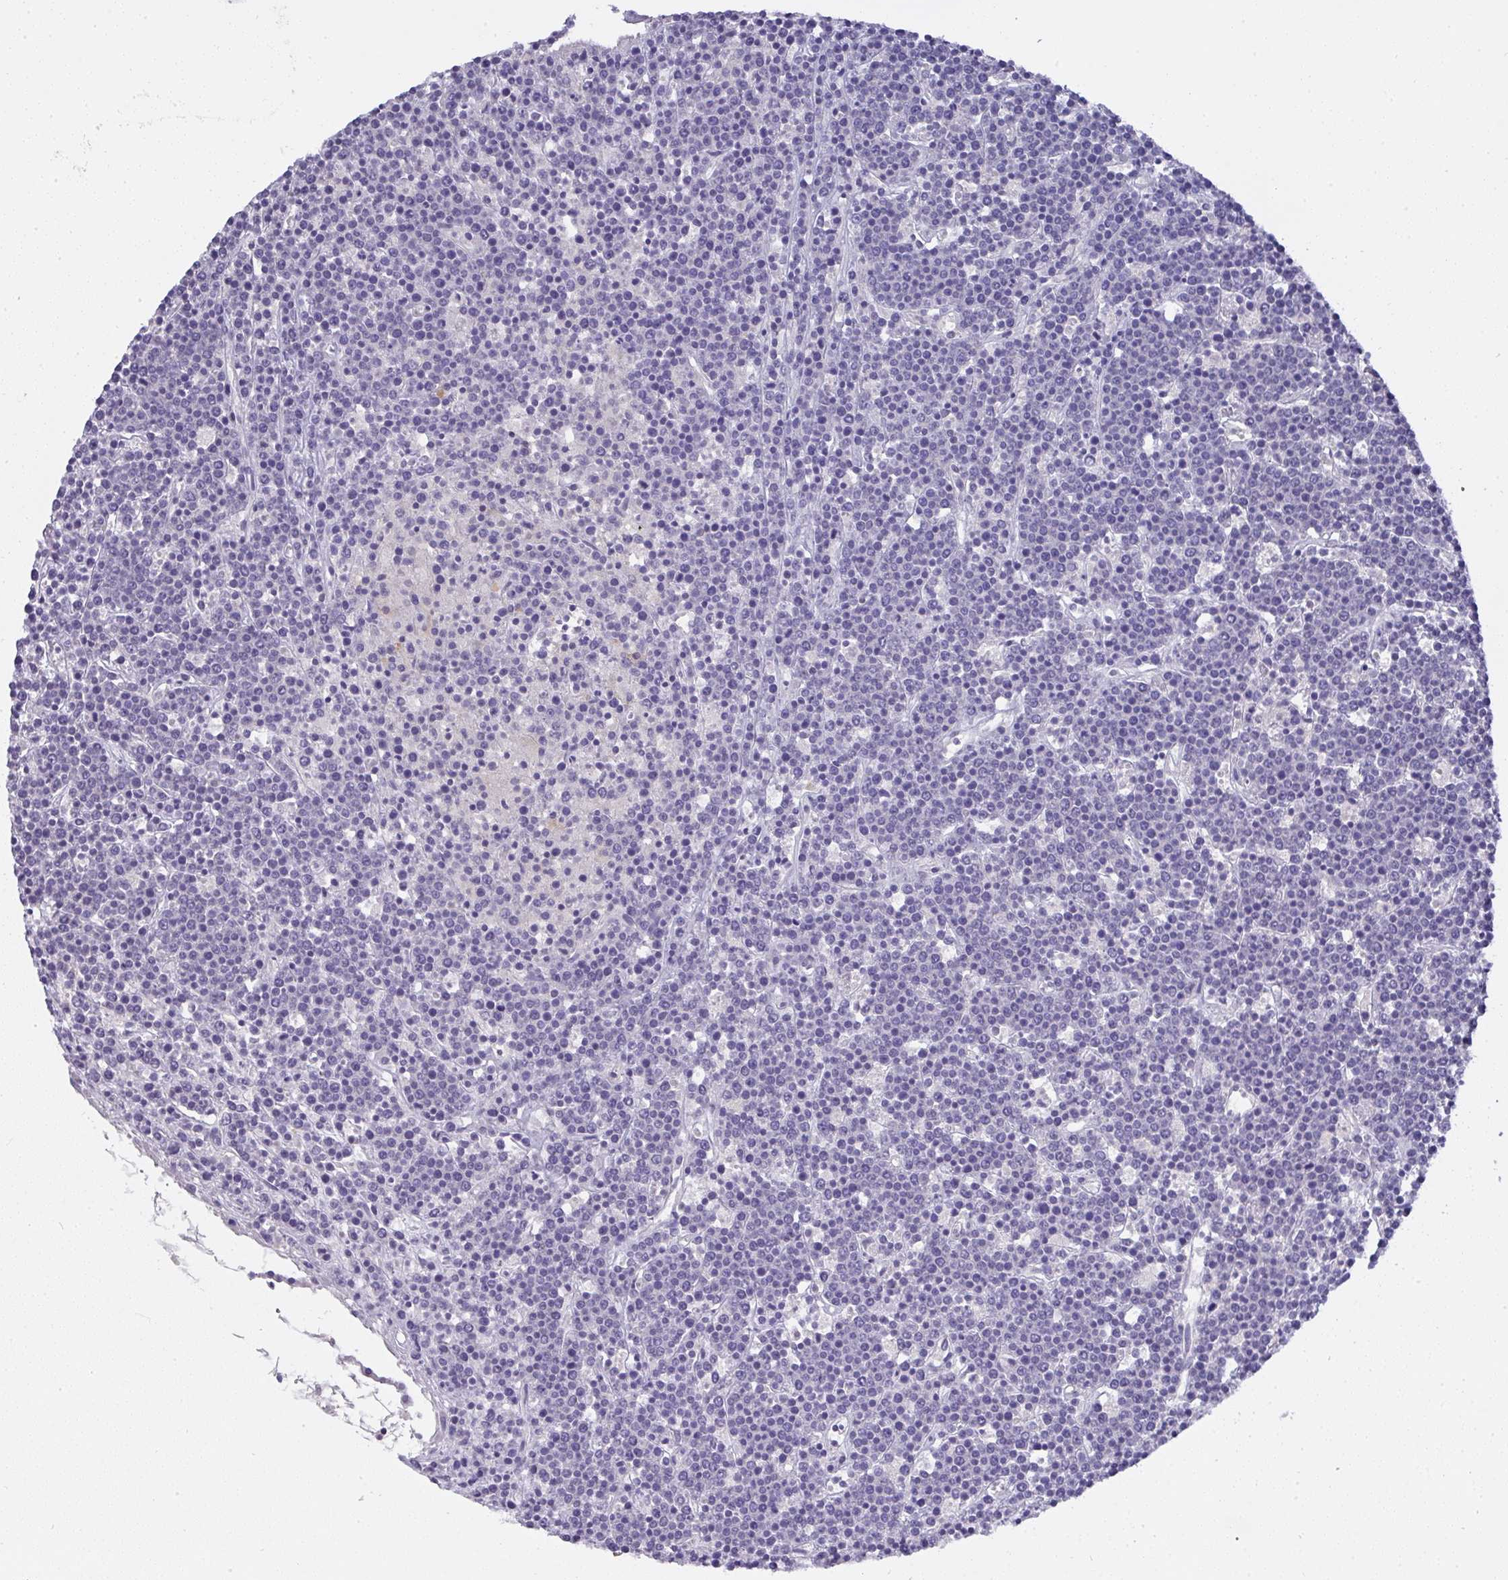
{"staining": {"intensity": "negative", "quantity": "none", "location": "none"}, "tissue": "lymphoma", "cell_type": "Tumor cells", "image_type": "cancer", "snomed": [{"axis": "morphology", "description": "Malignant lymphoma, non-Hodgkin's type, High grade"}, {"axis": "topography", "description": "Ovary"}], "caption": "Tumor cells show no significant expression in lymphoma.", "gene": "BBX", "patient": {"sex": "female", "age": 56}}